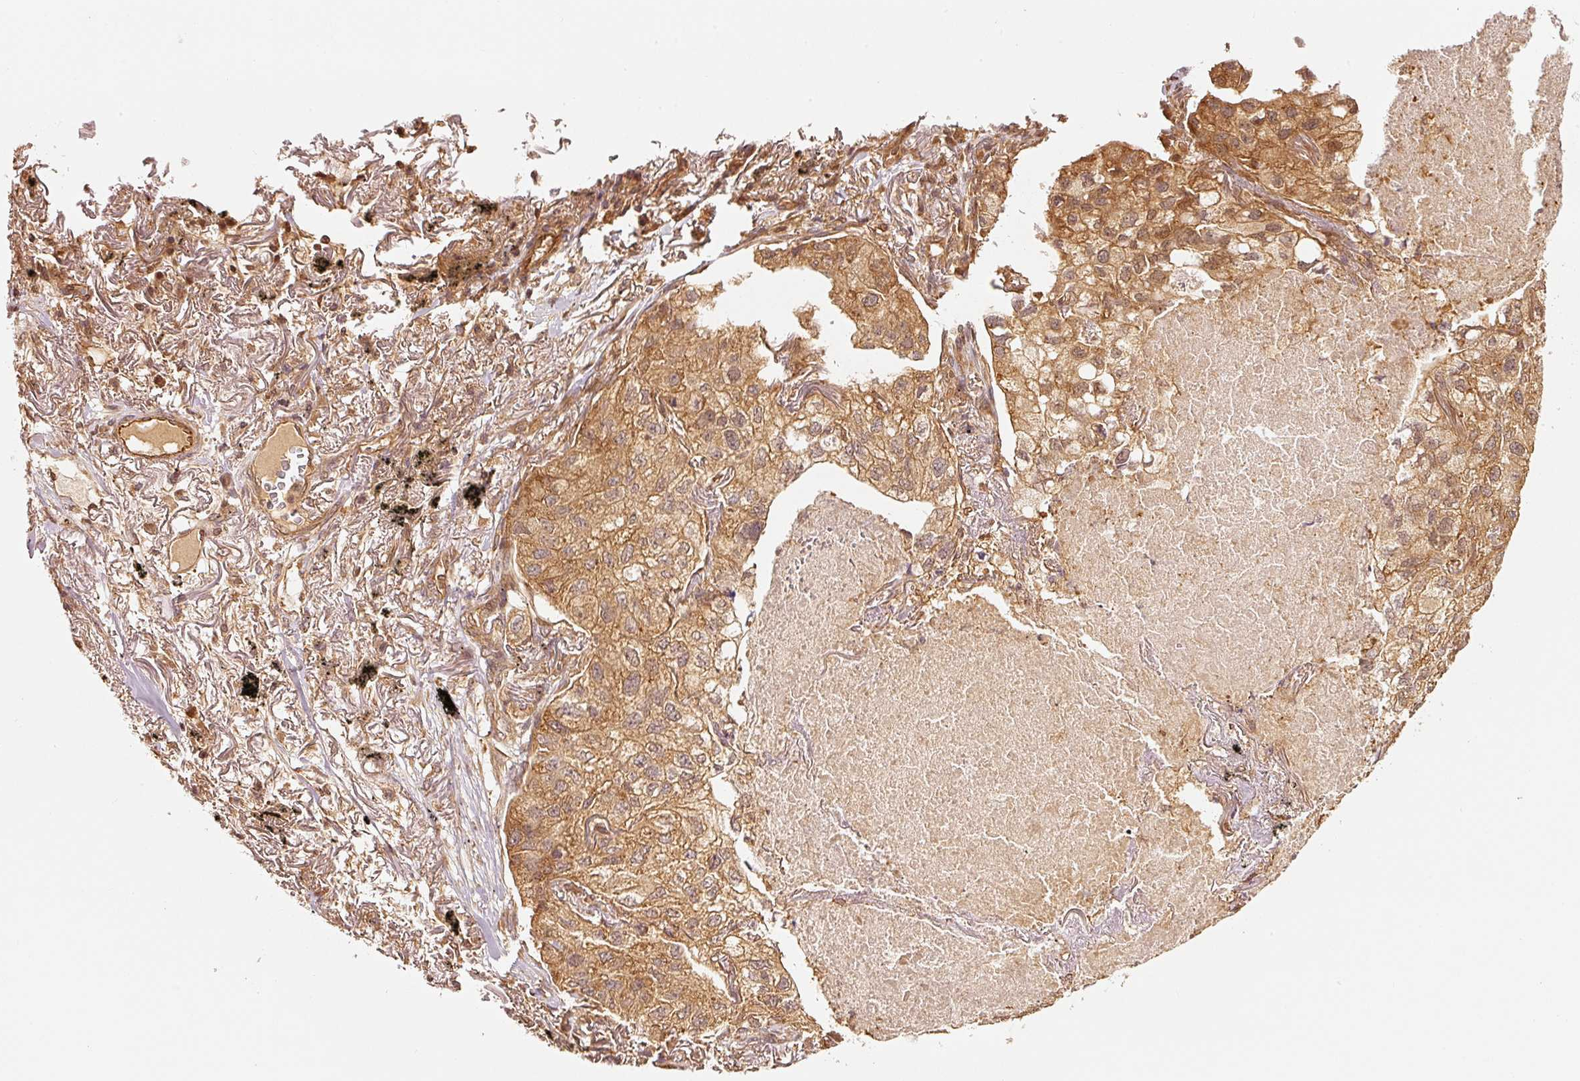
{"staining": {"intensity": "moderate", "quantity": ">75%", "location": "cytoplasmic/membranous"}, "tissue": "lung cancer", "cell_type": "Tumor cells", "image_type": "cancer", "snomed": [{"axis": "morphology", "description": "Adenocarcinoma, NOS"}, {"axis": "topography", "description": "Lung"}], "caption": "Immunohistochemistry image of neoplastic tissue: lung cancer stained using IHC exhibits medium levels of moderate protein expression localized specifically in the cytoplasmic/membranous of tumor cells, appearing as a cytoplasmic/membranous brown color.", "gene": "STAU1", "patient": {"sex": "male", "age": 65}}